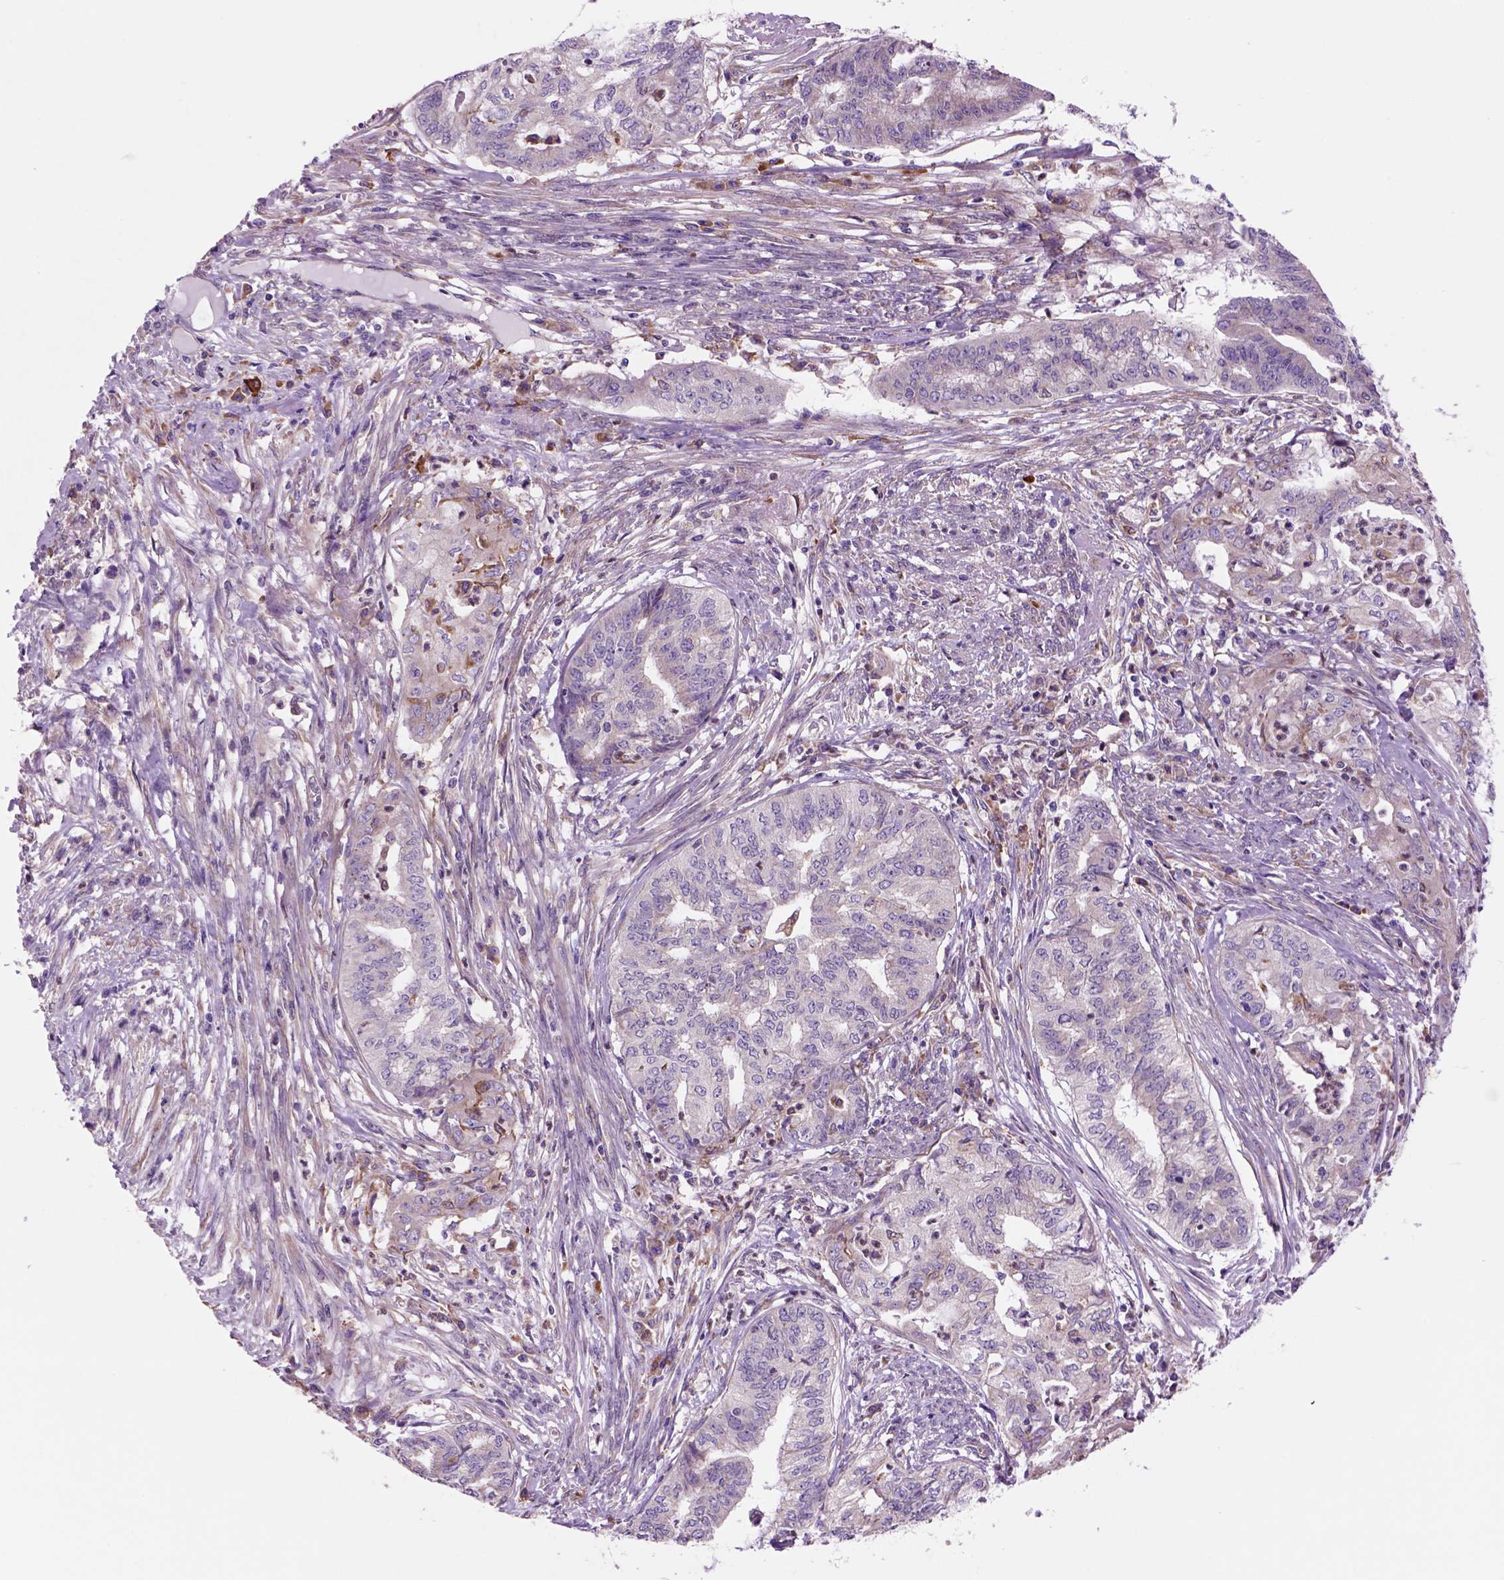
{"staining": {"intensity": "negative", "quantity": "none", "location": "none"}, "tissue": "endometrial cancer", "cell_type": "Tumor cells", "image_type": "cancer", "snomed": [{"axis": "morphology", "description": "Adenocarcinoma, NOS"}, {"axis": "topography", "description": "Endometrium"}], "caption": "Immunohistochemistry image of adenocarcinoma (endometrial) stained for a protein (brown), which demonstrates no positivity in tumor cells.", "gene": "PIAS3", "patient": {"sex": "female", "age": 79}}